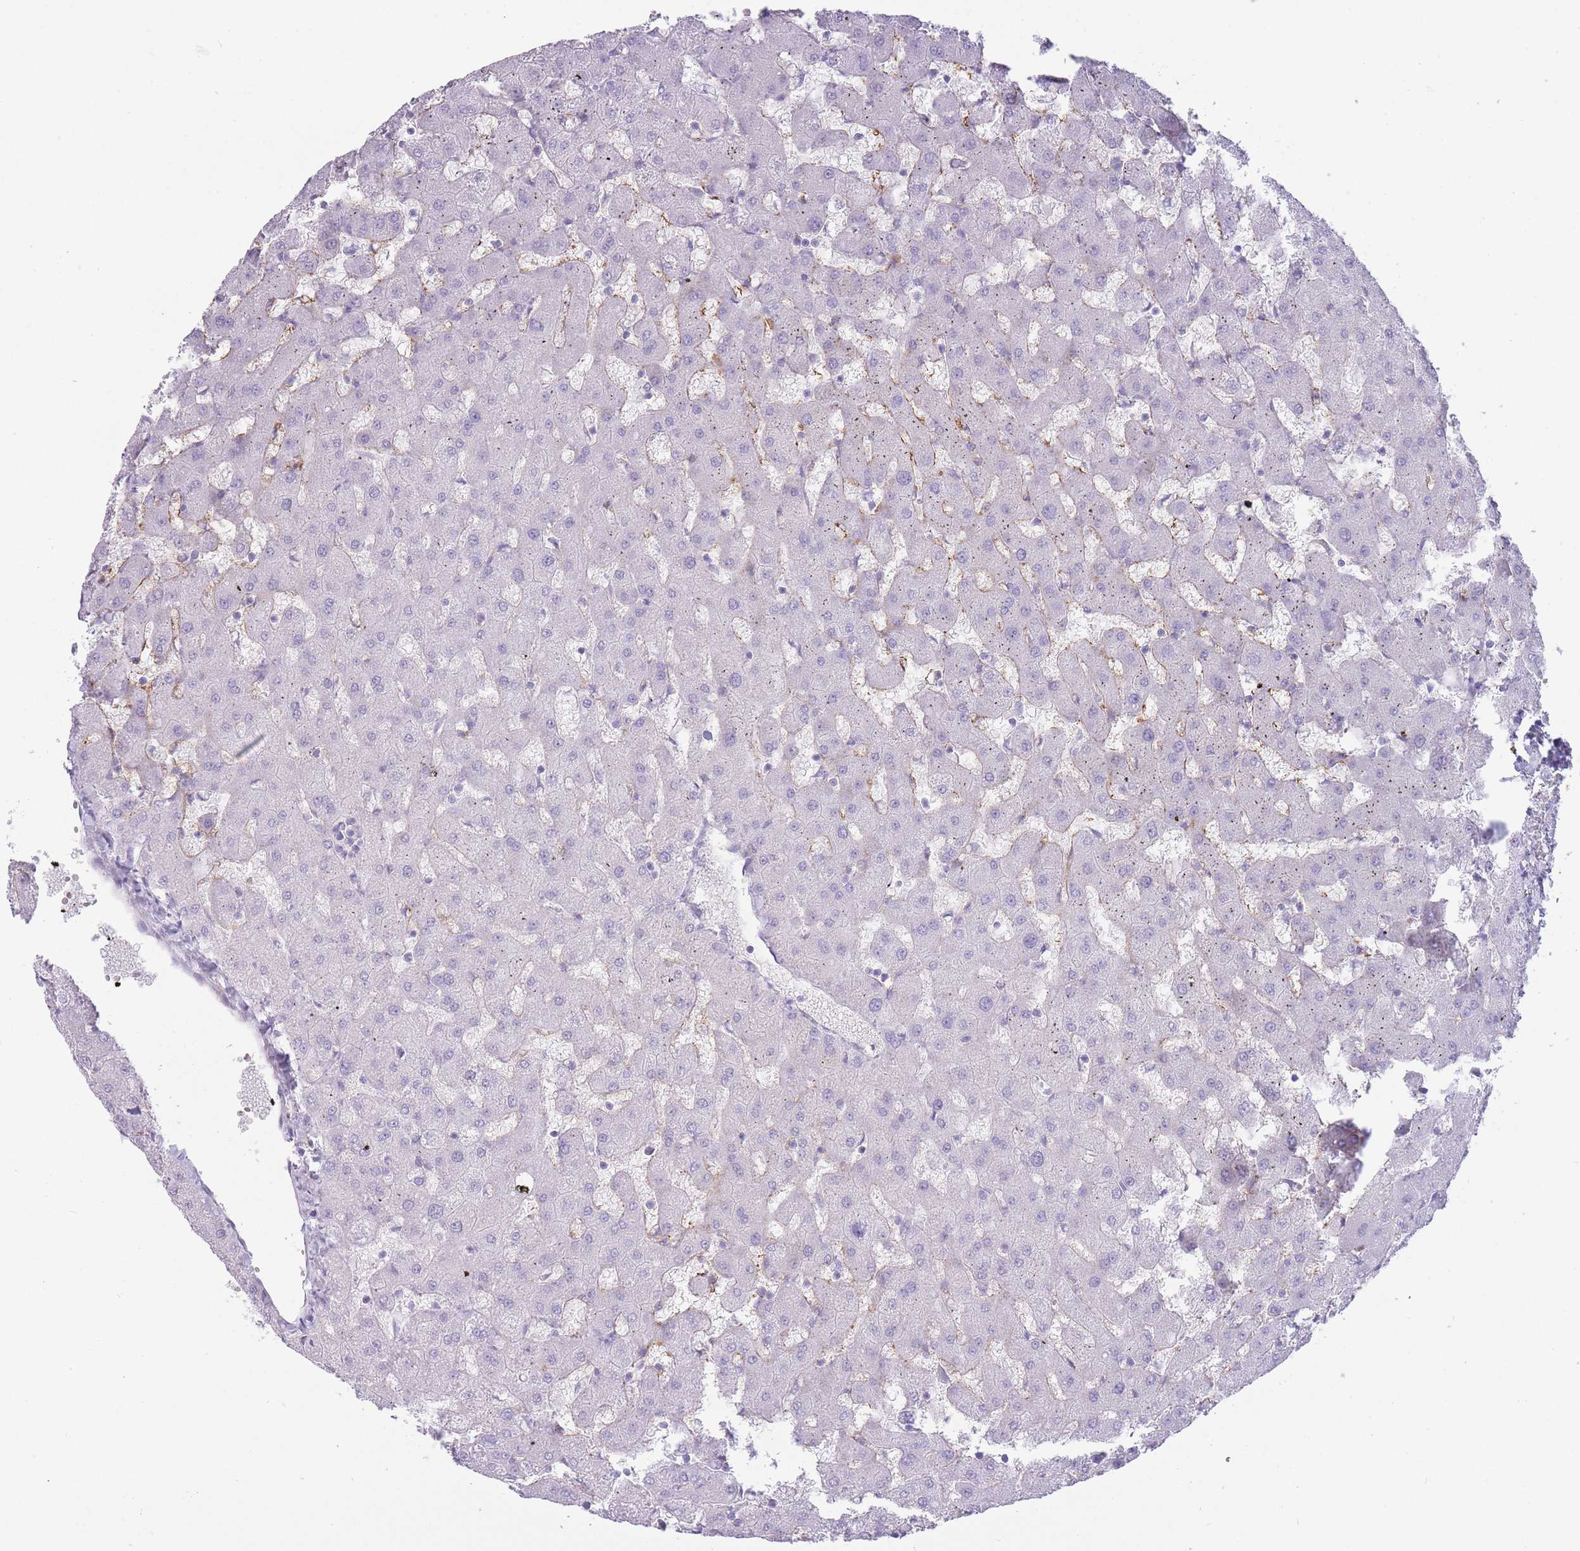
{"staining": {"intensity": "negative", "quantity": "none", "location": "none"}, "tissue": "liver", "cell_type": "Cholangiocytes", "image_type": "normal", "snomed": [{"axis": "morphology", "description": "Normal tissue, NOS"}, {"axis": "topography", "description": "Liver"}], "caption": "Immunohistochemistry (IHC) histopathology image of benign human liver stained for a protein (brown), which shows no expression in cholangiocytes.", "gene": "UTP14A", "patient": {"sex": "female", "age": 63}}